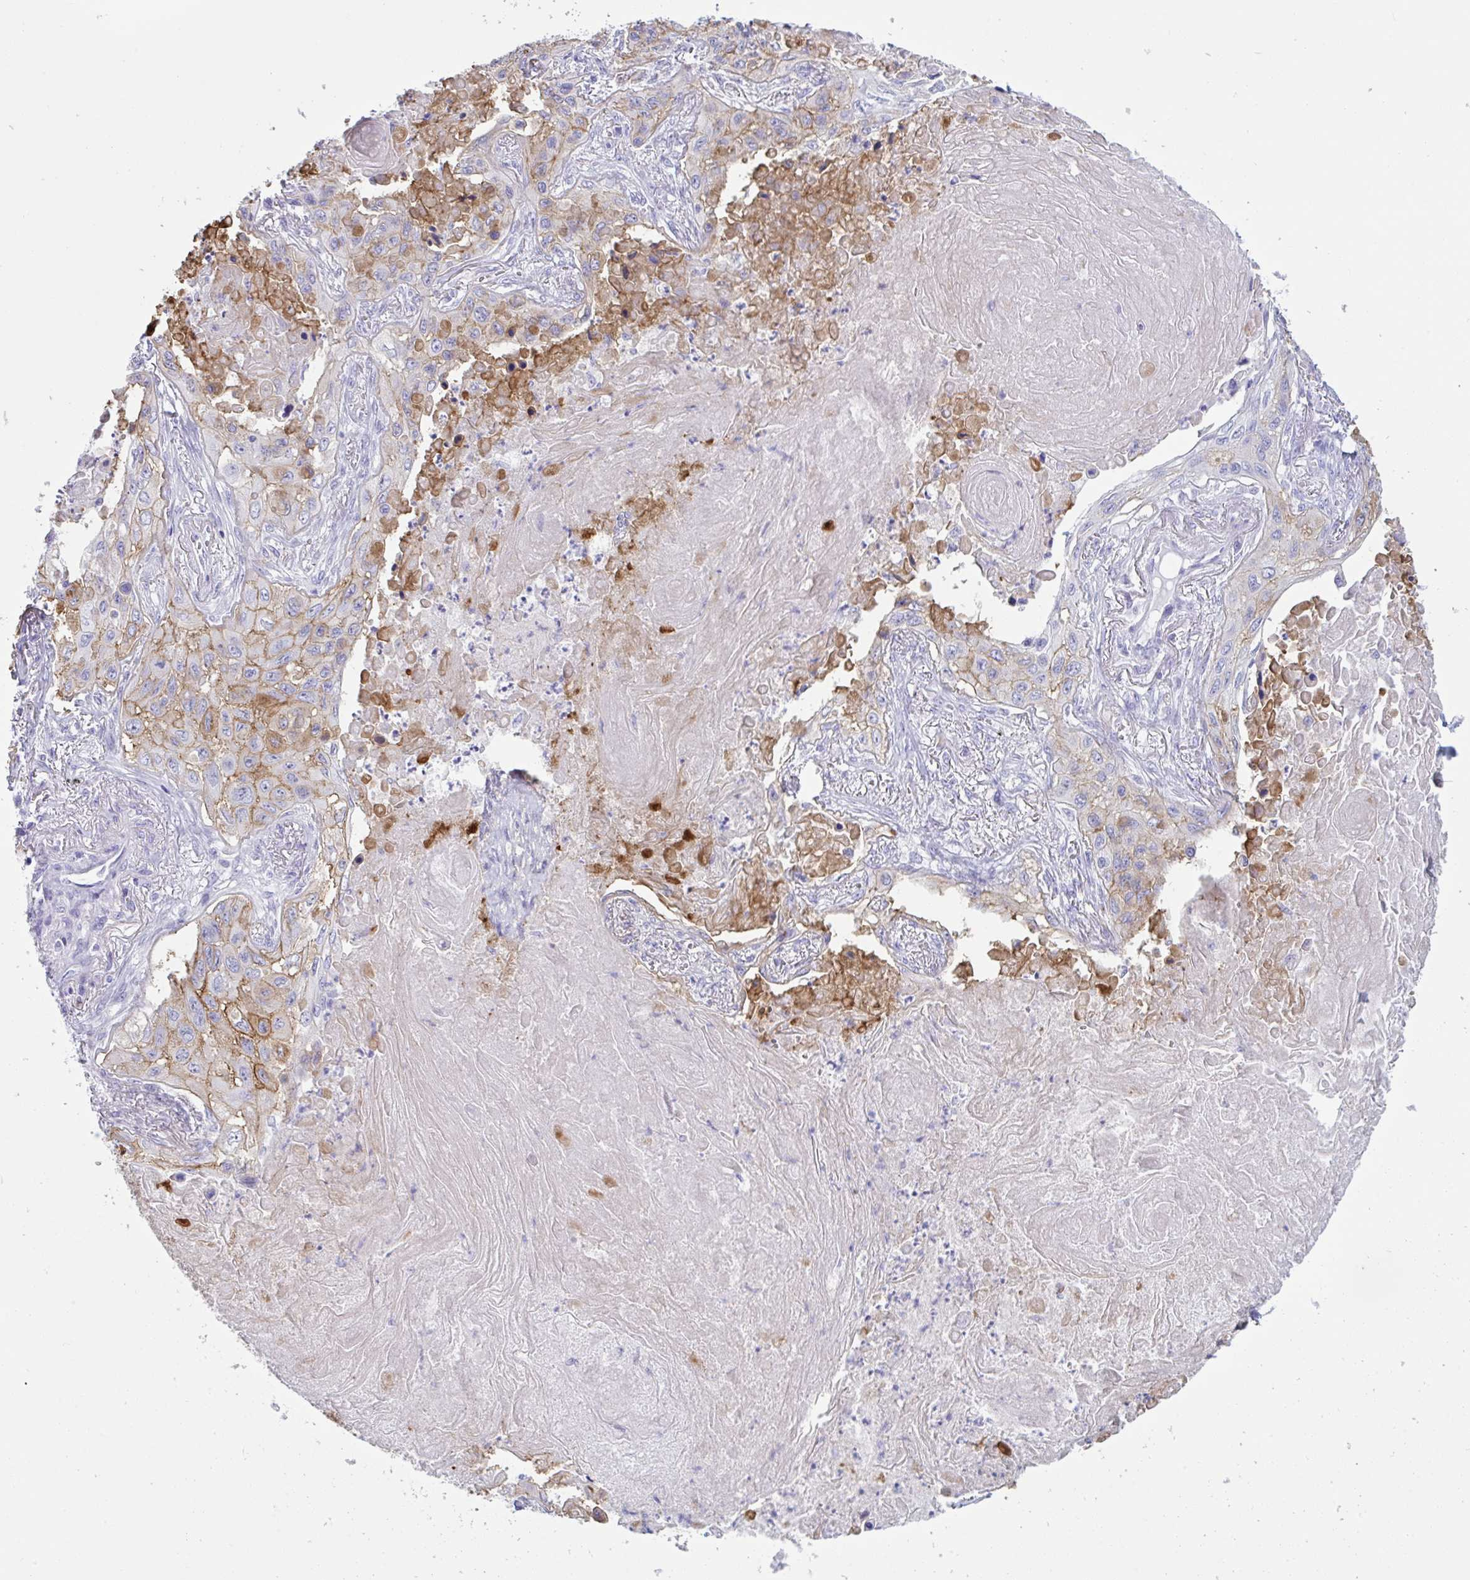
{"staining": {"intensity": "weak", "quantity": "<25%", "location": "cytoplasmic/membranous"}, "tissue": "lung cancer", "cell_type": "Tumor cells", "image_type": "cancer", "snomed": [{"axis": "morphology", "description": "Squamous cell carcinoma, NOS"}, {"axis": "topography", "description": "Lung"}], "caption": "Immunohistochemistry of lung cancer displays no expression in tumor cells.", "gene": "SLC2A1", "patient": {"sex": "male", "age": 75}}